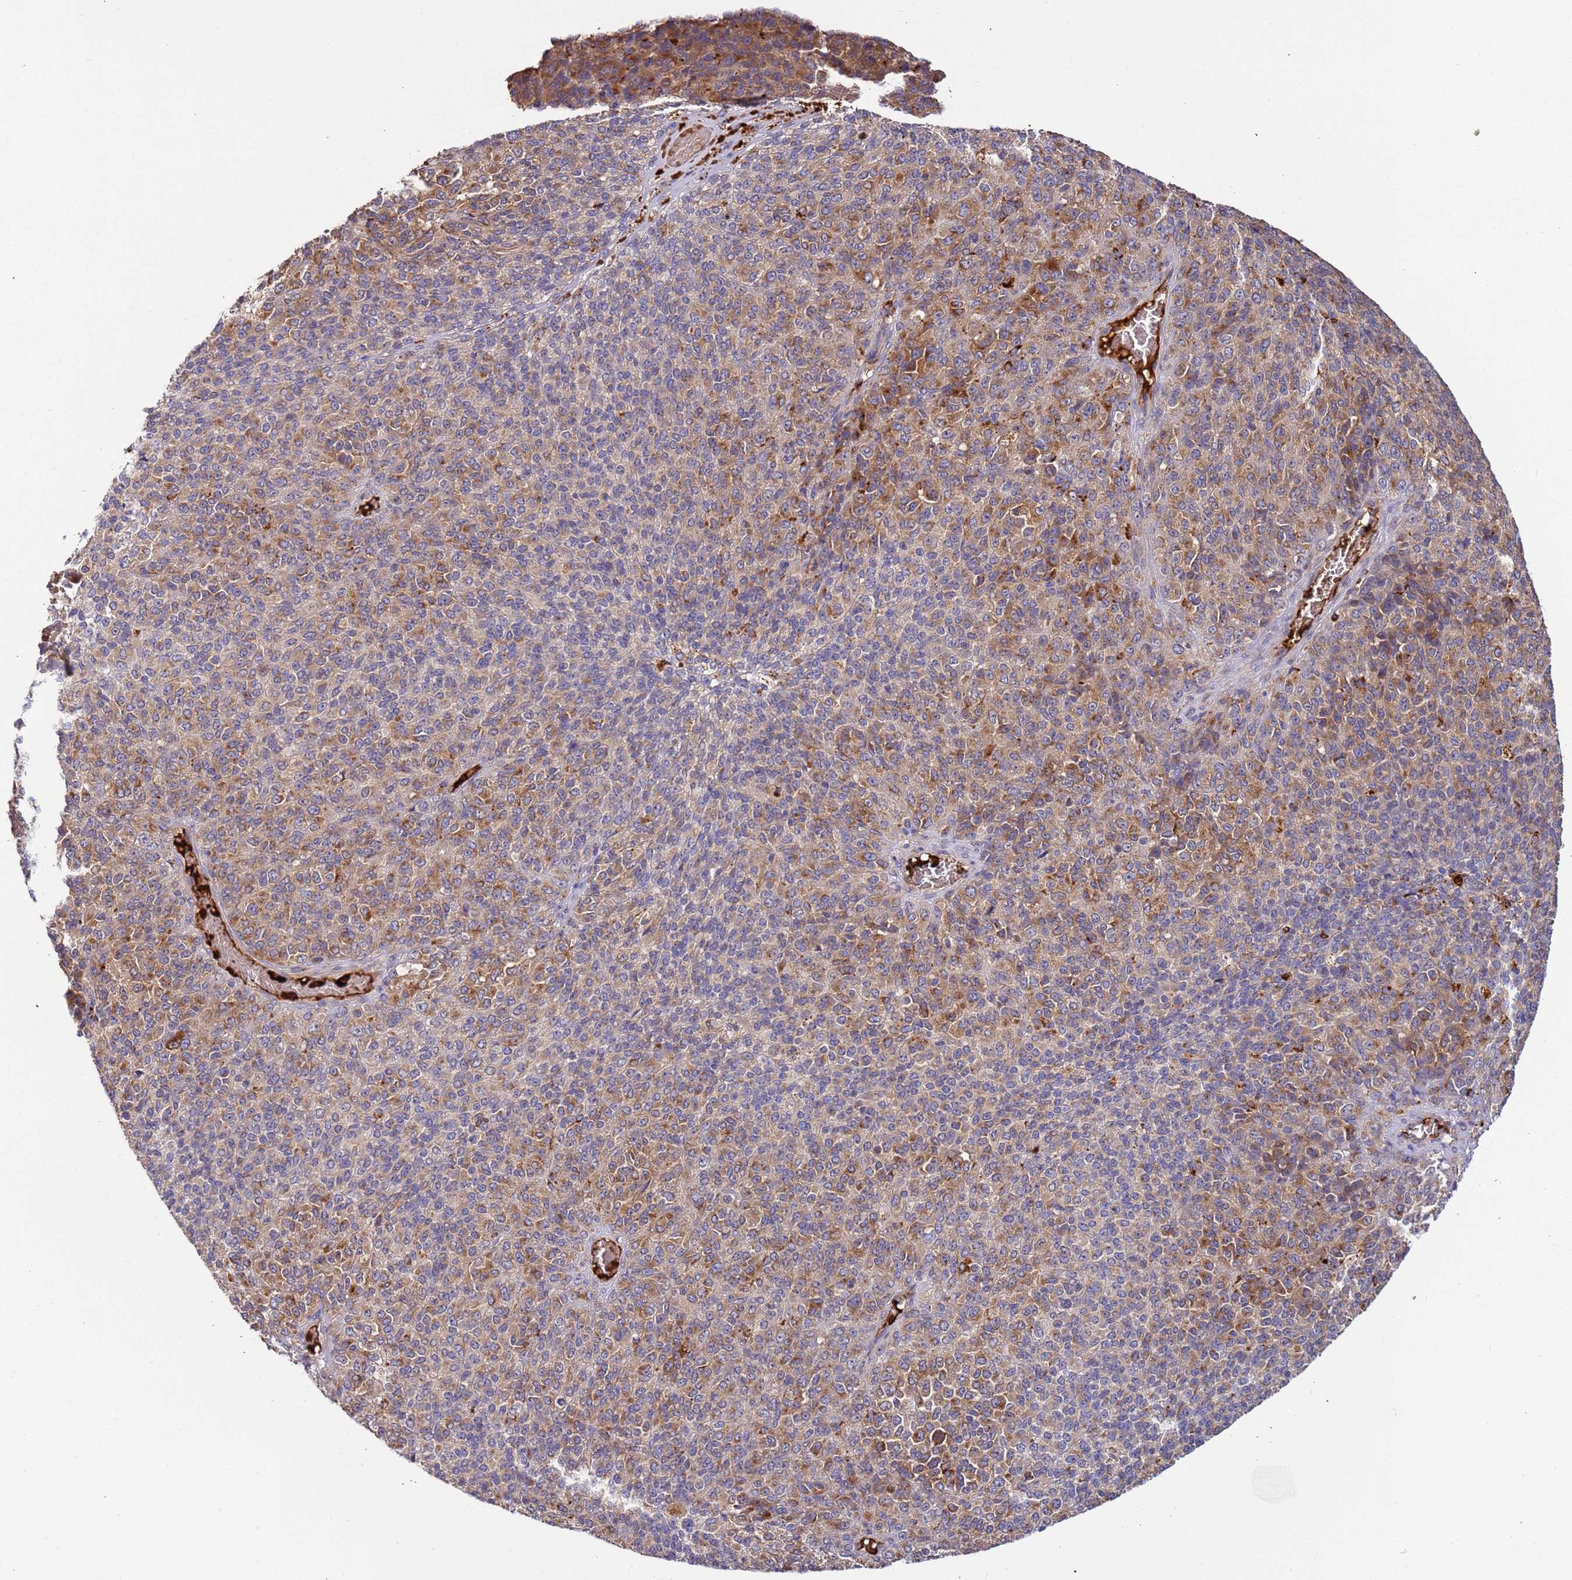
{"staining": {"intensity": "moderate", "quantity": ">75%", "location": "cytoplasmic/membranous"}, "tissue": "melanoma", "cell_type": "Tumor cells", "image_type": "cancer", "snomed": [{"axis": "morphology", "description": "Malignant melanoma, Metastatic site"}, {"axis": "topography", "description": "Brain"}], "caption": "Immunohistochemical staining of melanoma exhibits moderate cytoplasmic/membranous protein expression in about >75% of tumor cells.", "gene": "VPS36", "patient": {"sex": "female", "age": 56}}